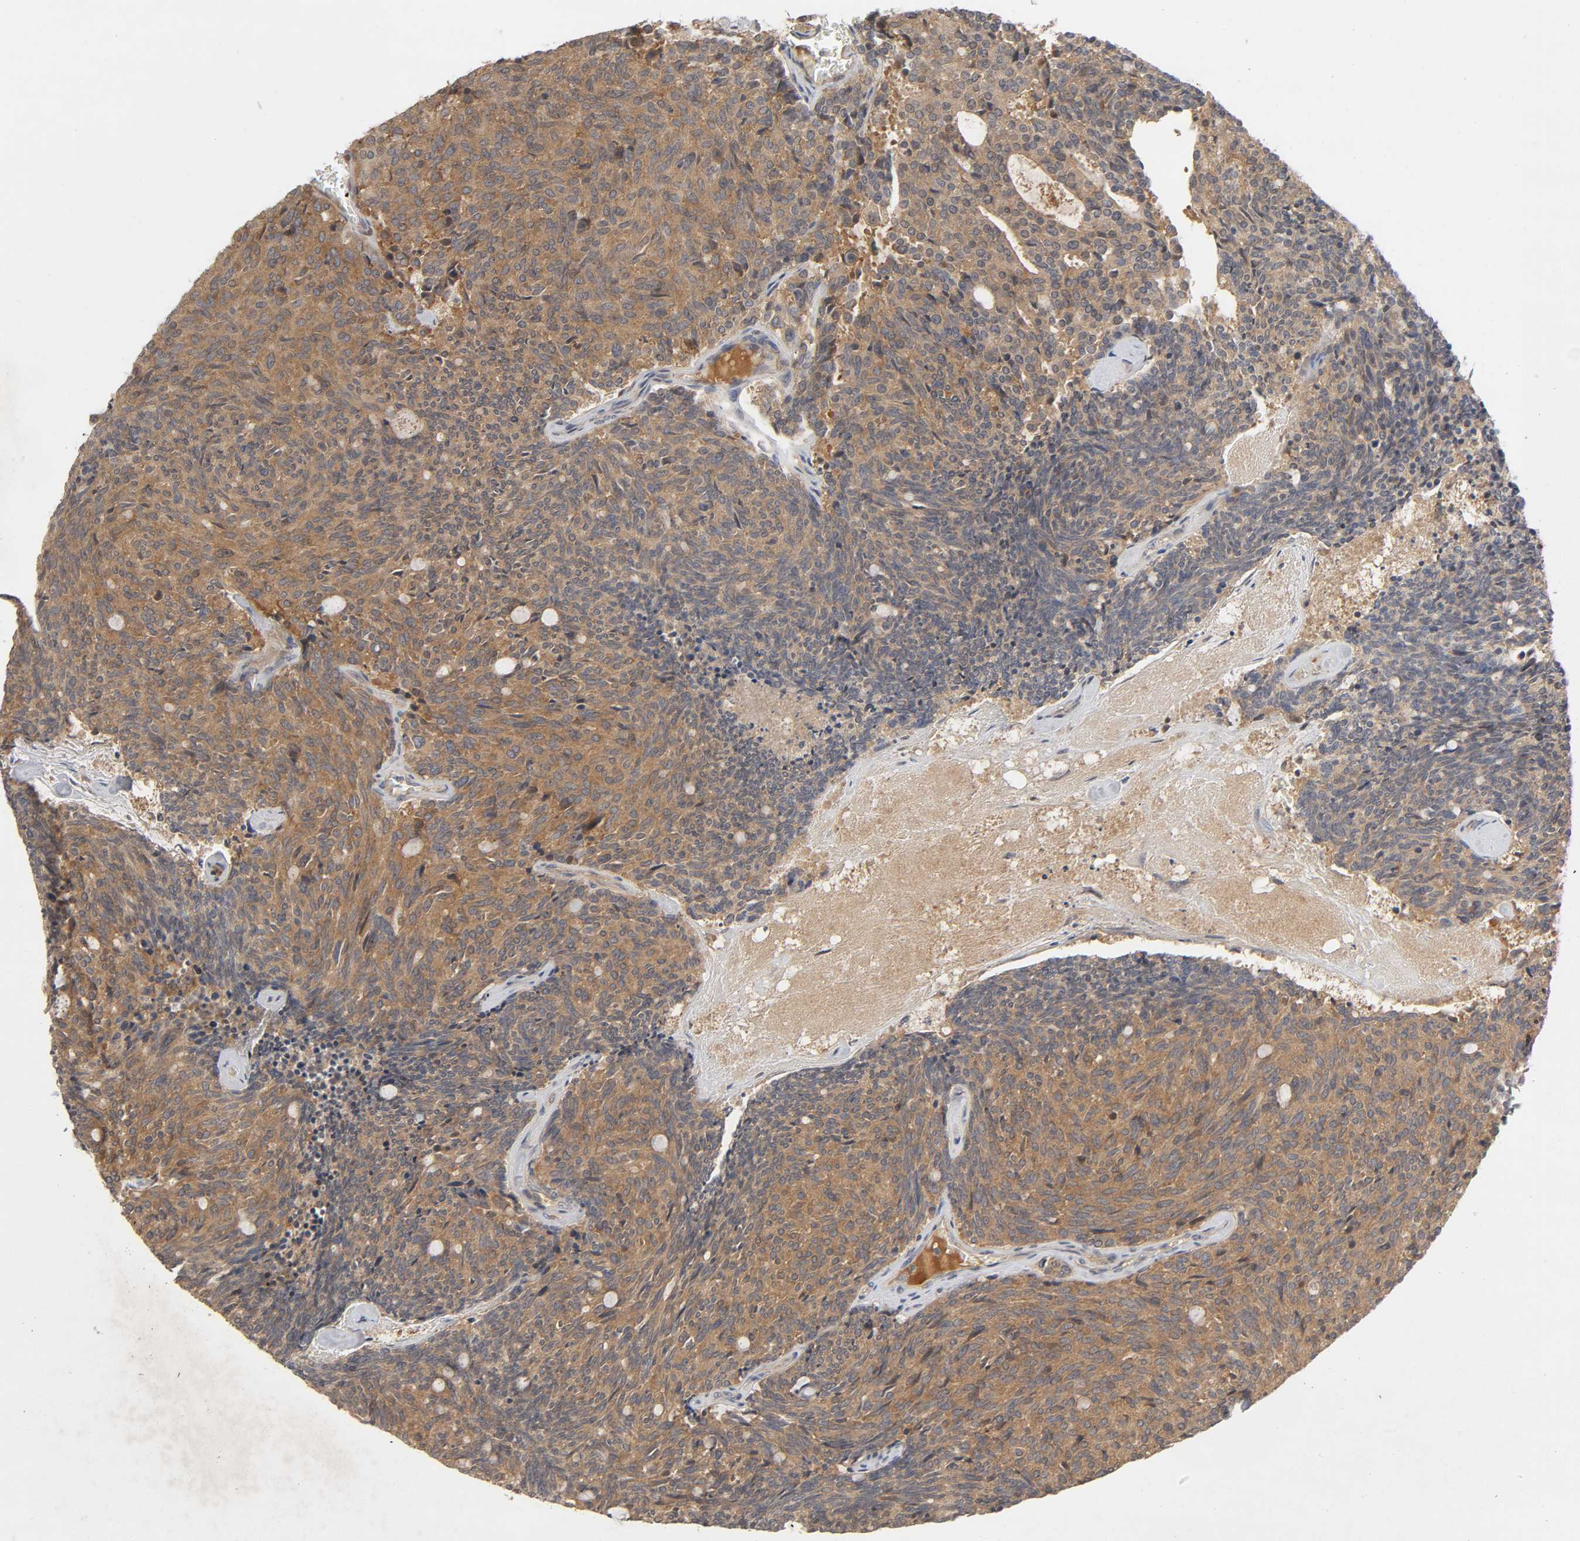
{"staining": {"intensity": "moderate", "quantity": ">75%", "location": "cytoplasmic/membranous"}, "tissue": "carcinoid", "cell_type": "Tumor cells", "image_type": "cancer", "snomed": [{"axis": "morphology", "description": "Carcinoid, malignant, NOS"}, {"axis": "topography", "description": "Pancreas"}], "caption": "Immunohistochemical staining of carcinoid demonstrates medium levels of moderate cytoplasmic/membranous staining in about >75% of tumor cells. (brown staining indicates protein expression, while blue staining denotes nuclei).", "gene": "CPB2", "patient": {"sex": "female", "age": 54}}